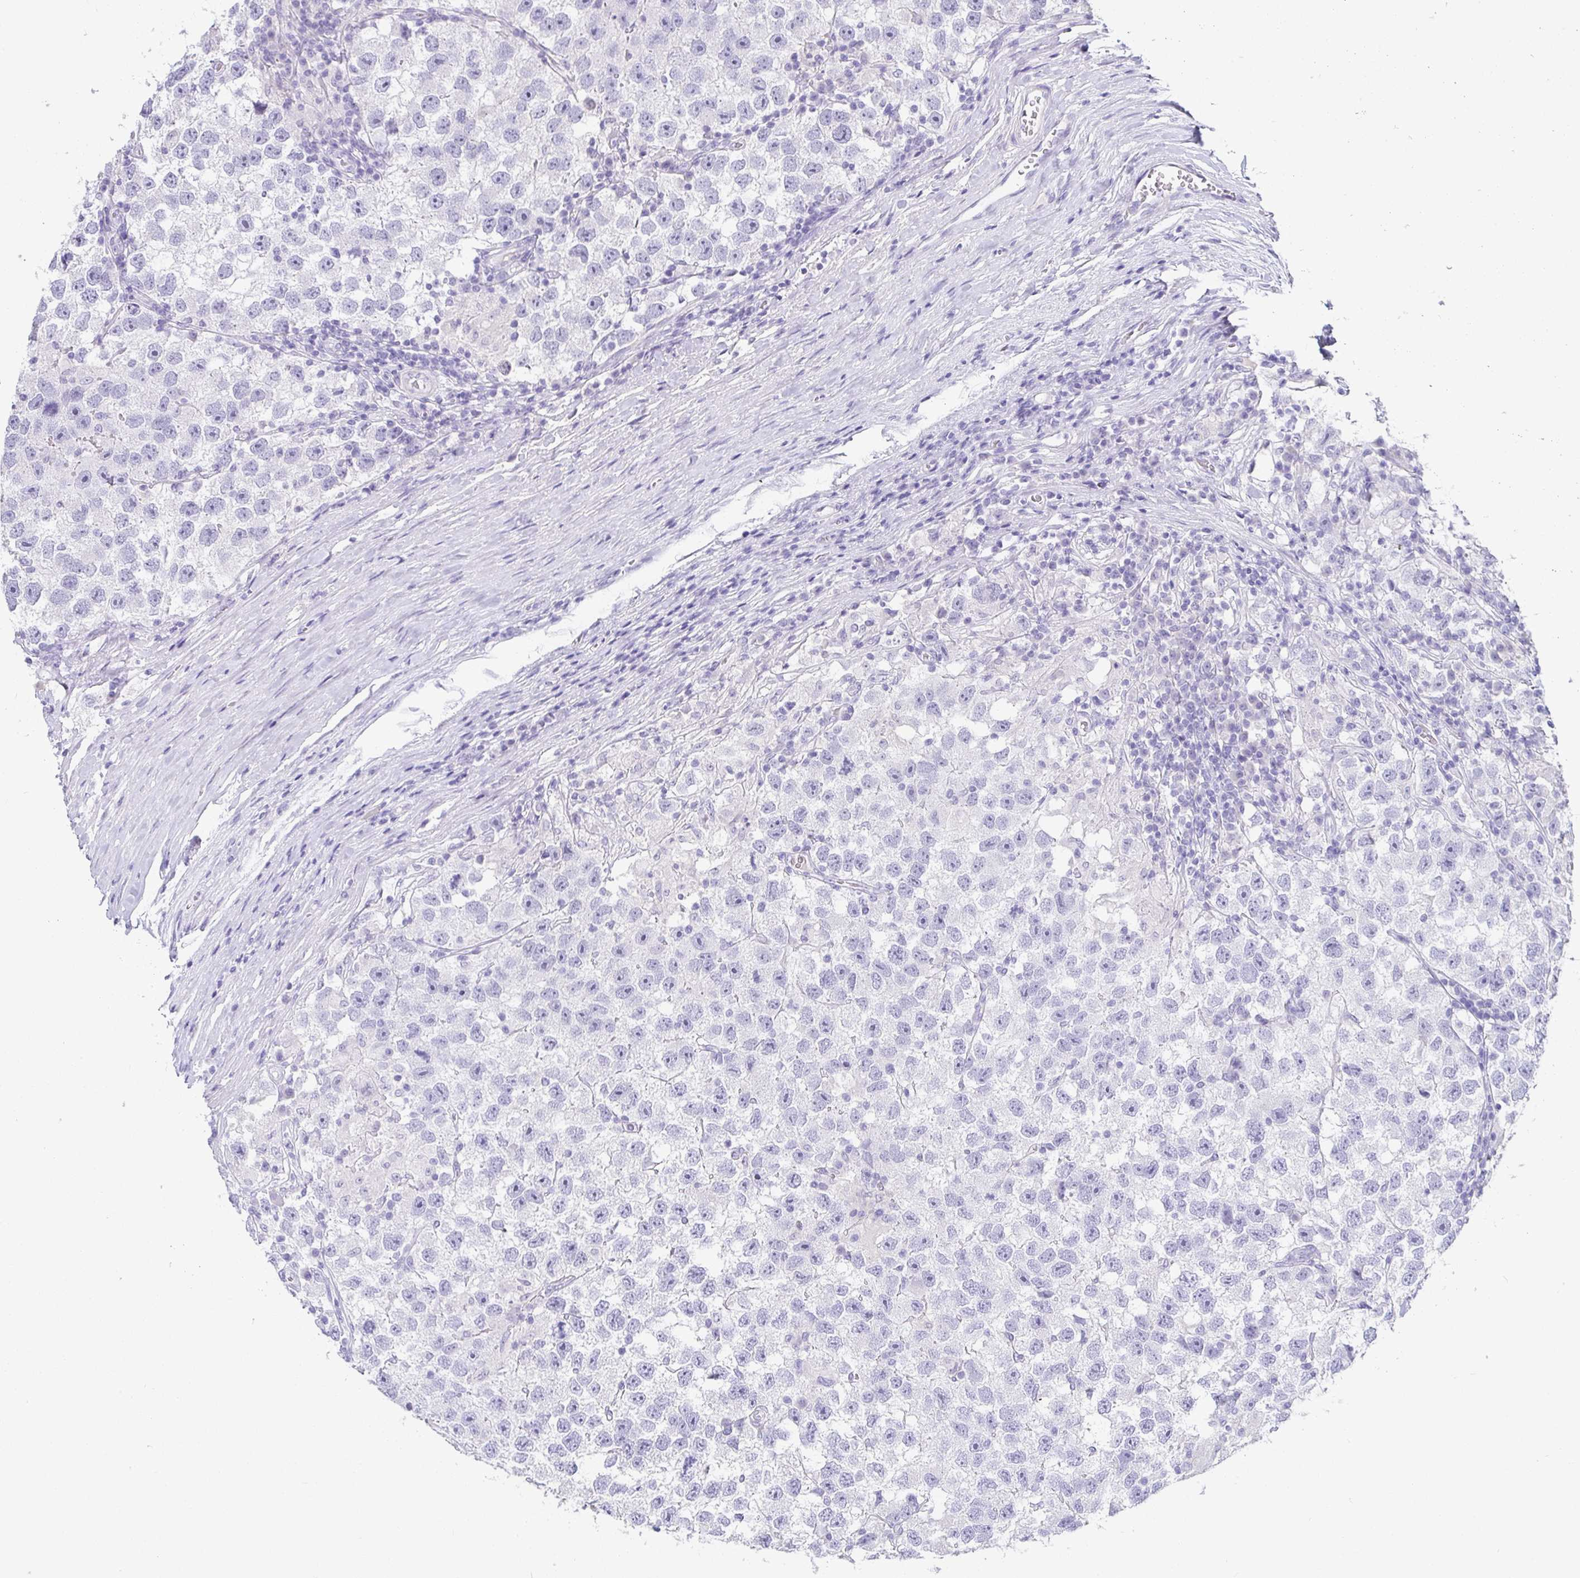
{"staining": {"intensity": "negative", "quantity": "none", "location": "none"}, "tissue": "testis cancer", "cell_type": "Tumor cells", "image_type": "cancer", "snomed": [{"axis": "morphology", "description": "Seminoma, NOS"}, {"axis": "topography", "description": "Testis"}], "caption": "Testis cancer (seminoma) stained for a protein using IHC reveals no positivity tumor cells.", "gene": "TMEM241", "patient": {"sex": "male", "age": 26}}